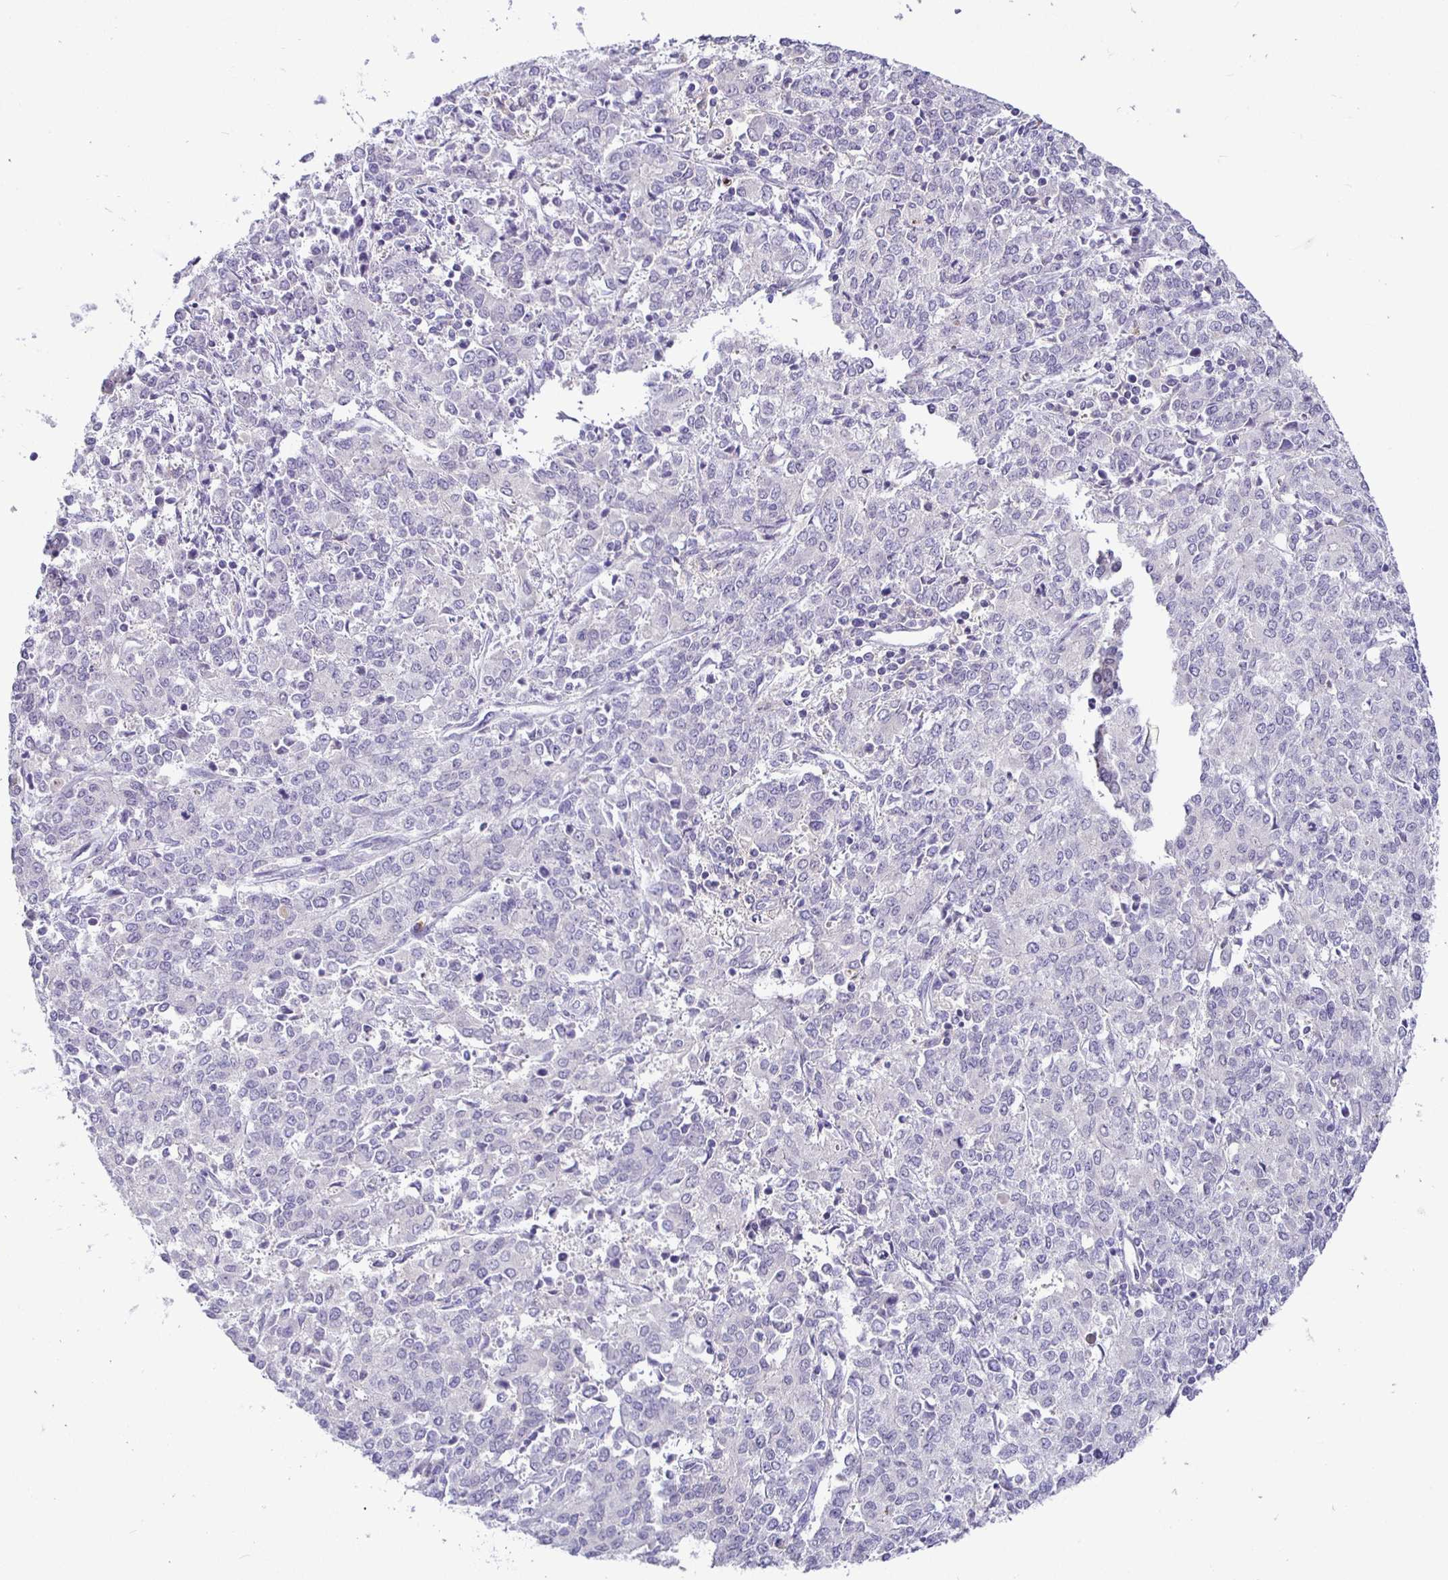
{"staining": {"intensity": "negative", "quantity": "none", "location": "none"}, "tissue": "endometrial cancer", "cell_type": "Tumor cells", "image_type": "cancer", "snomed": [{"axis": "morphology", "description": "Adenocarcinoma, NOS"}, {"axis": "topography", "description": "Endometrium"}], "caption": "A micrograph of human adenocarcinoma (endometrial) is negative for staining in tumor cells. Brightfield microscopy of immunohistochemistry stained with DAB (3,3'-diaminobenzidine) (brown) and hematoxylin (blue), captured at high magnification.", "gene": "SIRPA", "patient": {"sex": "female", "age": 50}}